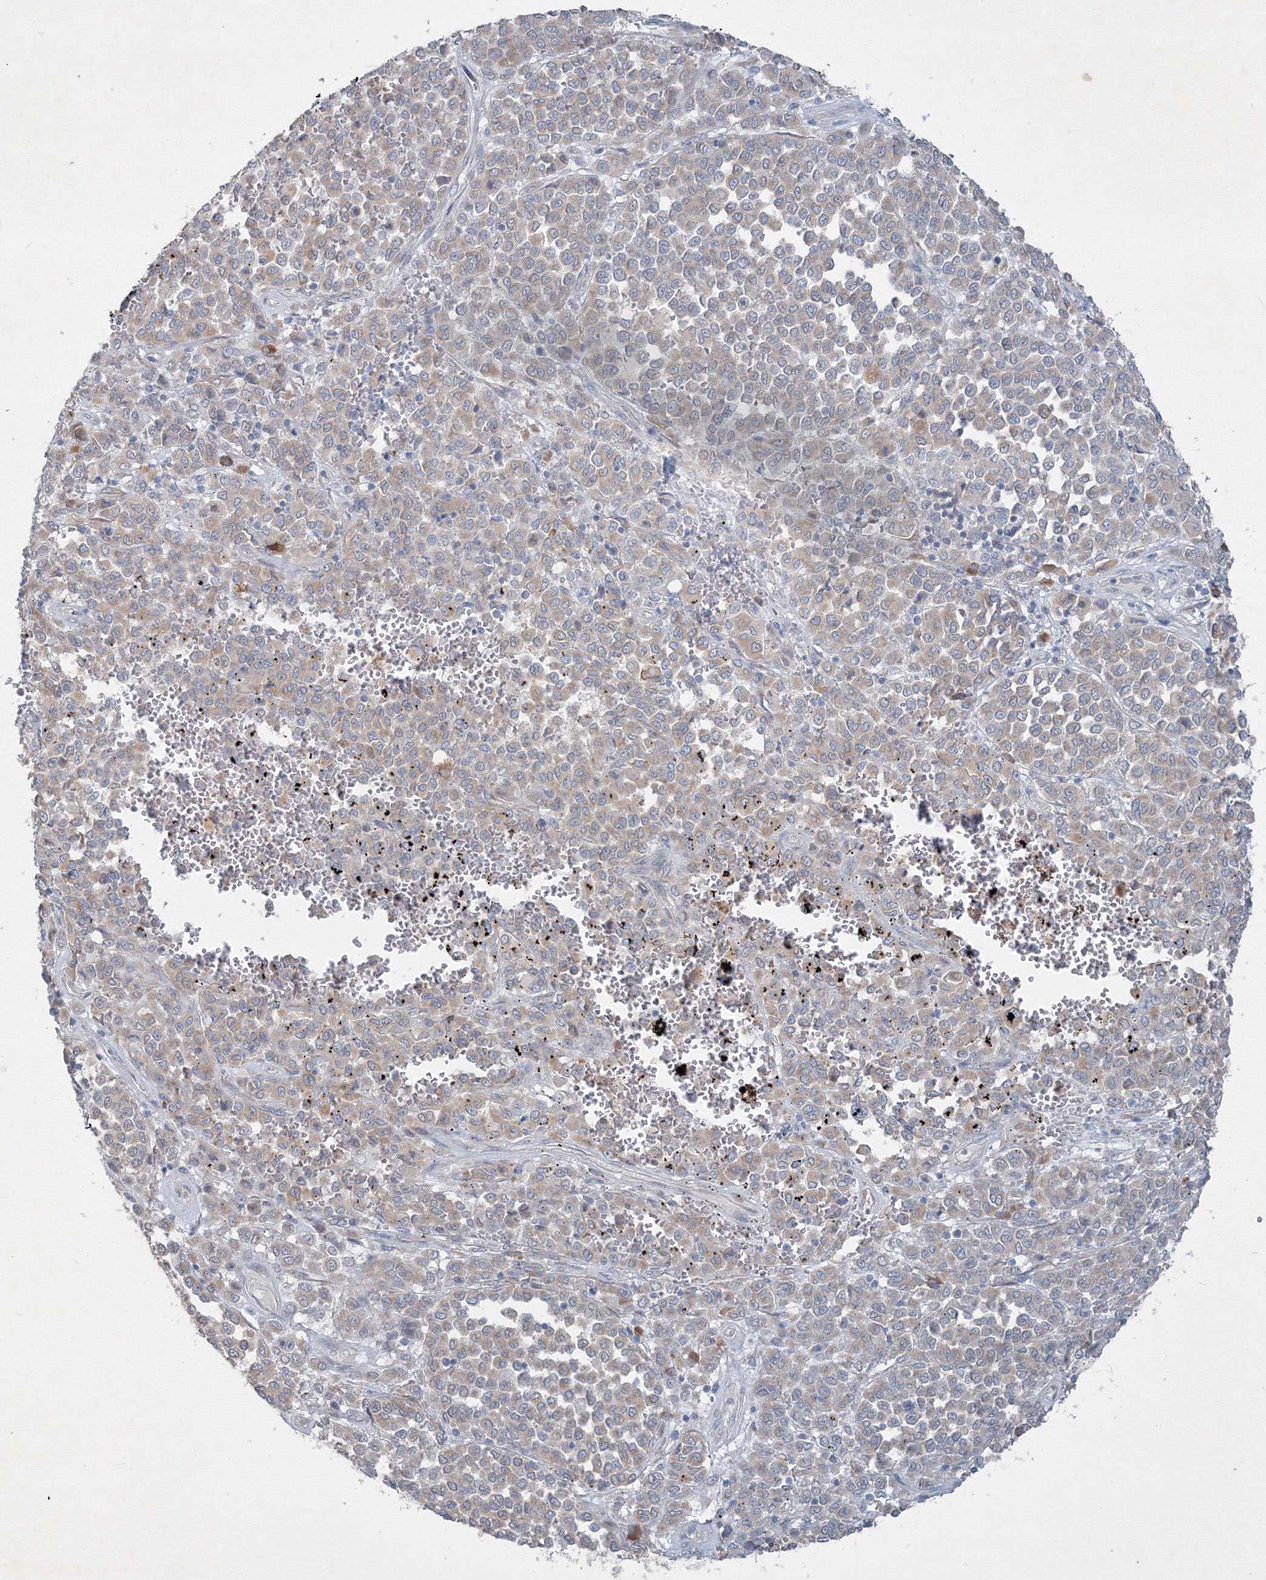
{"staining": {"intensity": "weak", "quantity": "<25%", "location": "cytoplasmic/membranous"}, "tissue": "melanoma", "cell_type": "Tumor cells", "image_type": "cancer", "snomed": [{"axis": "morphology", "description": "Malignant melanoma, Metastatic site"}, {"axis": "topography", "description": "Pancreas"}], "caption": "Tumor cells show no significant protein expression in malignant melanoma (metastatic site). (DAB (3,3'-diaminobenzidine) immunohistochemistry visualized using brightfield microscopy, high magnification).", "gene": "IFNAR1", "patient": {"sex": "female", "age": 30}}